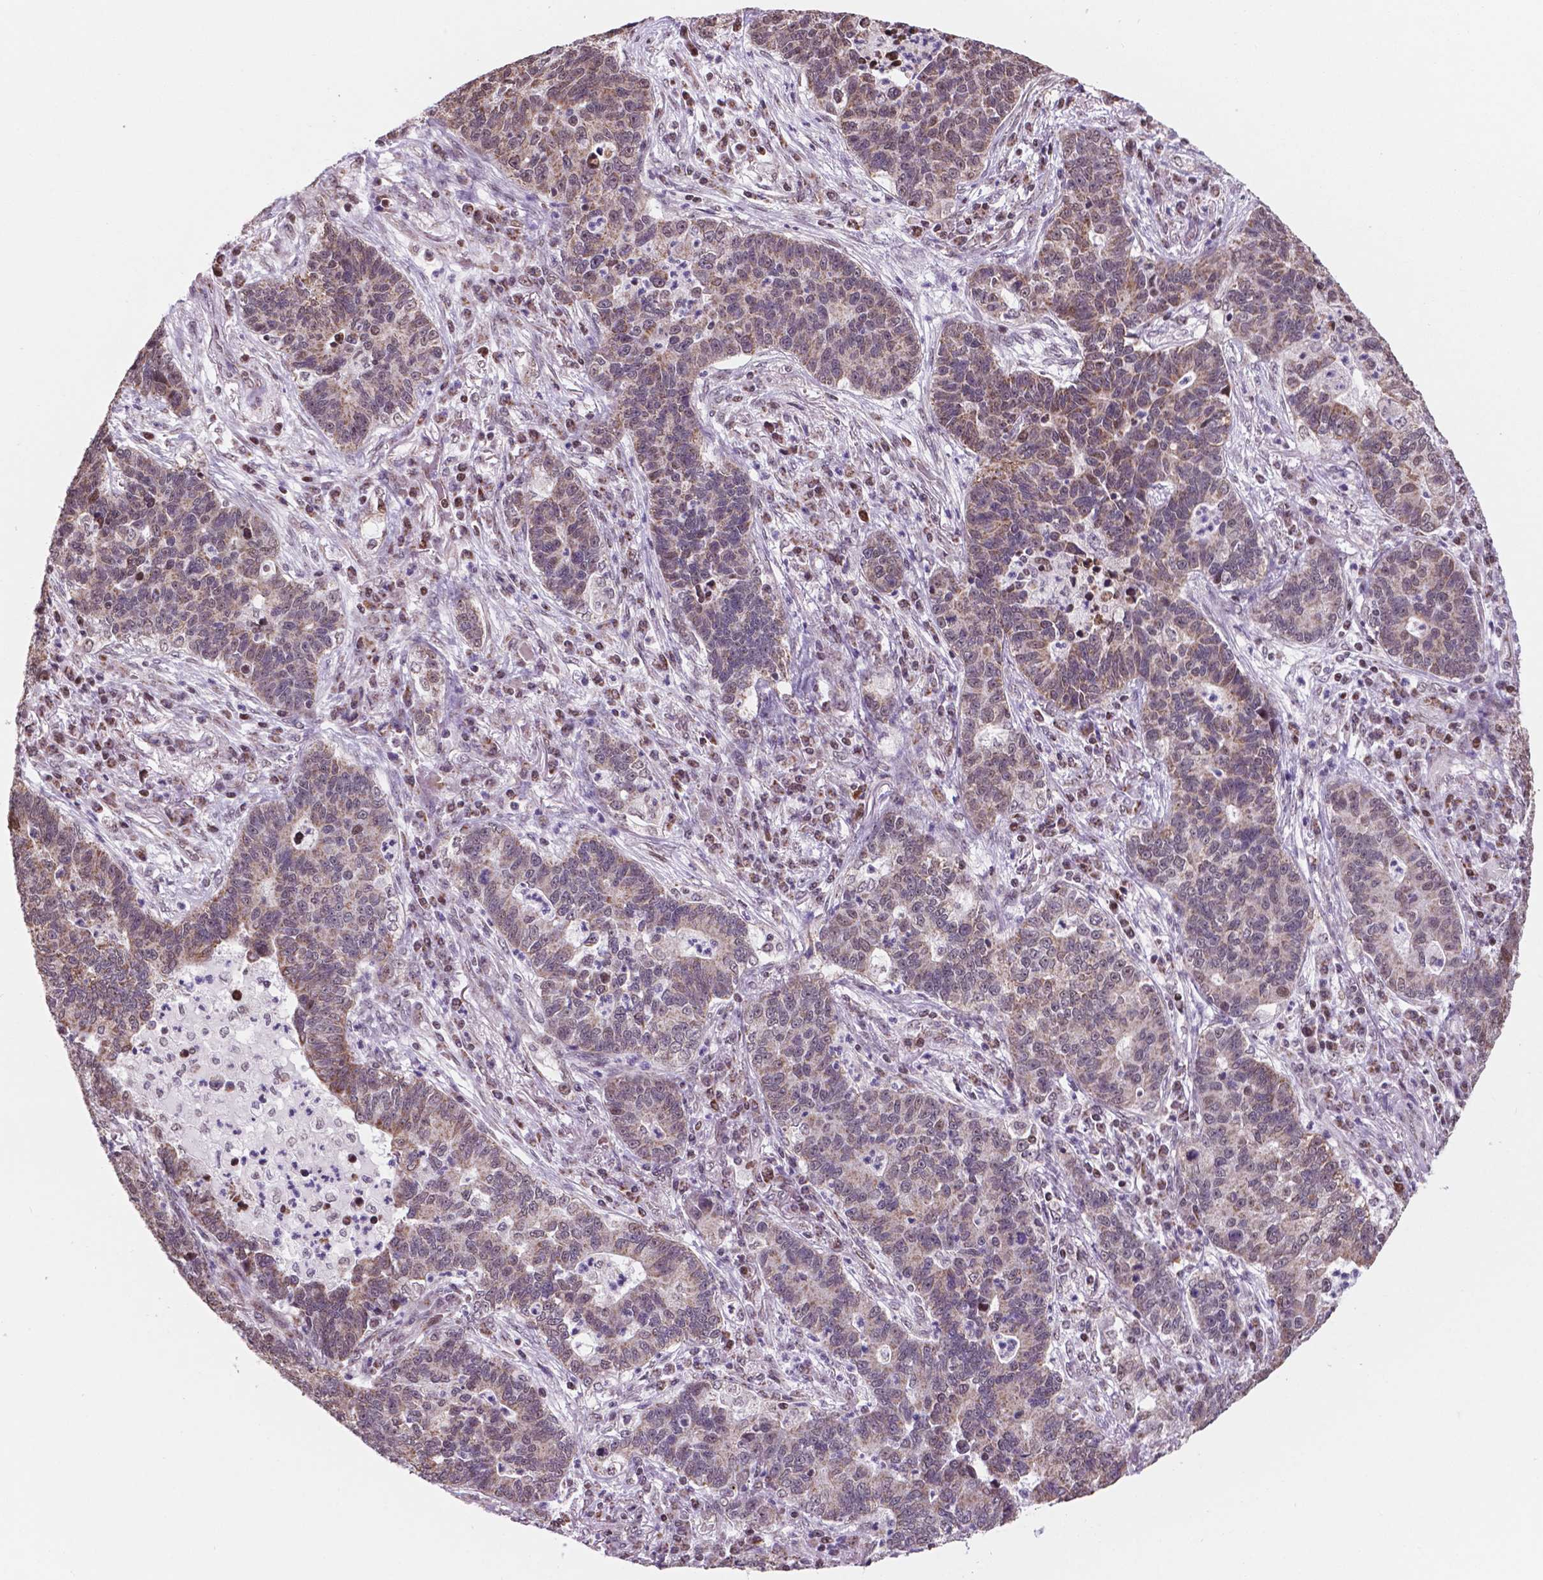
{"staining": {"intensity": "weak", "quantity": ">75%", "location": "cytoplasmic/membranous"}, "tissue": "lung cancer", "cell_type": "Tumor cells", "image_type": "cancer", "snomed": [{"axis": "morphology", "description": "Adenocarcinoma, NOS"}, {"axis": "topography", "description": "Lung"}], "caption": "This is a photomicrograph of immunohistochemistry (IHC) staining of lung cancer, which shows weak expression in the cytoplasmic/membranous of tumor cells.", "gene": "NDUFA10", "patient": {"sex": "female", "age": 57}}